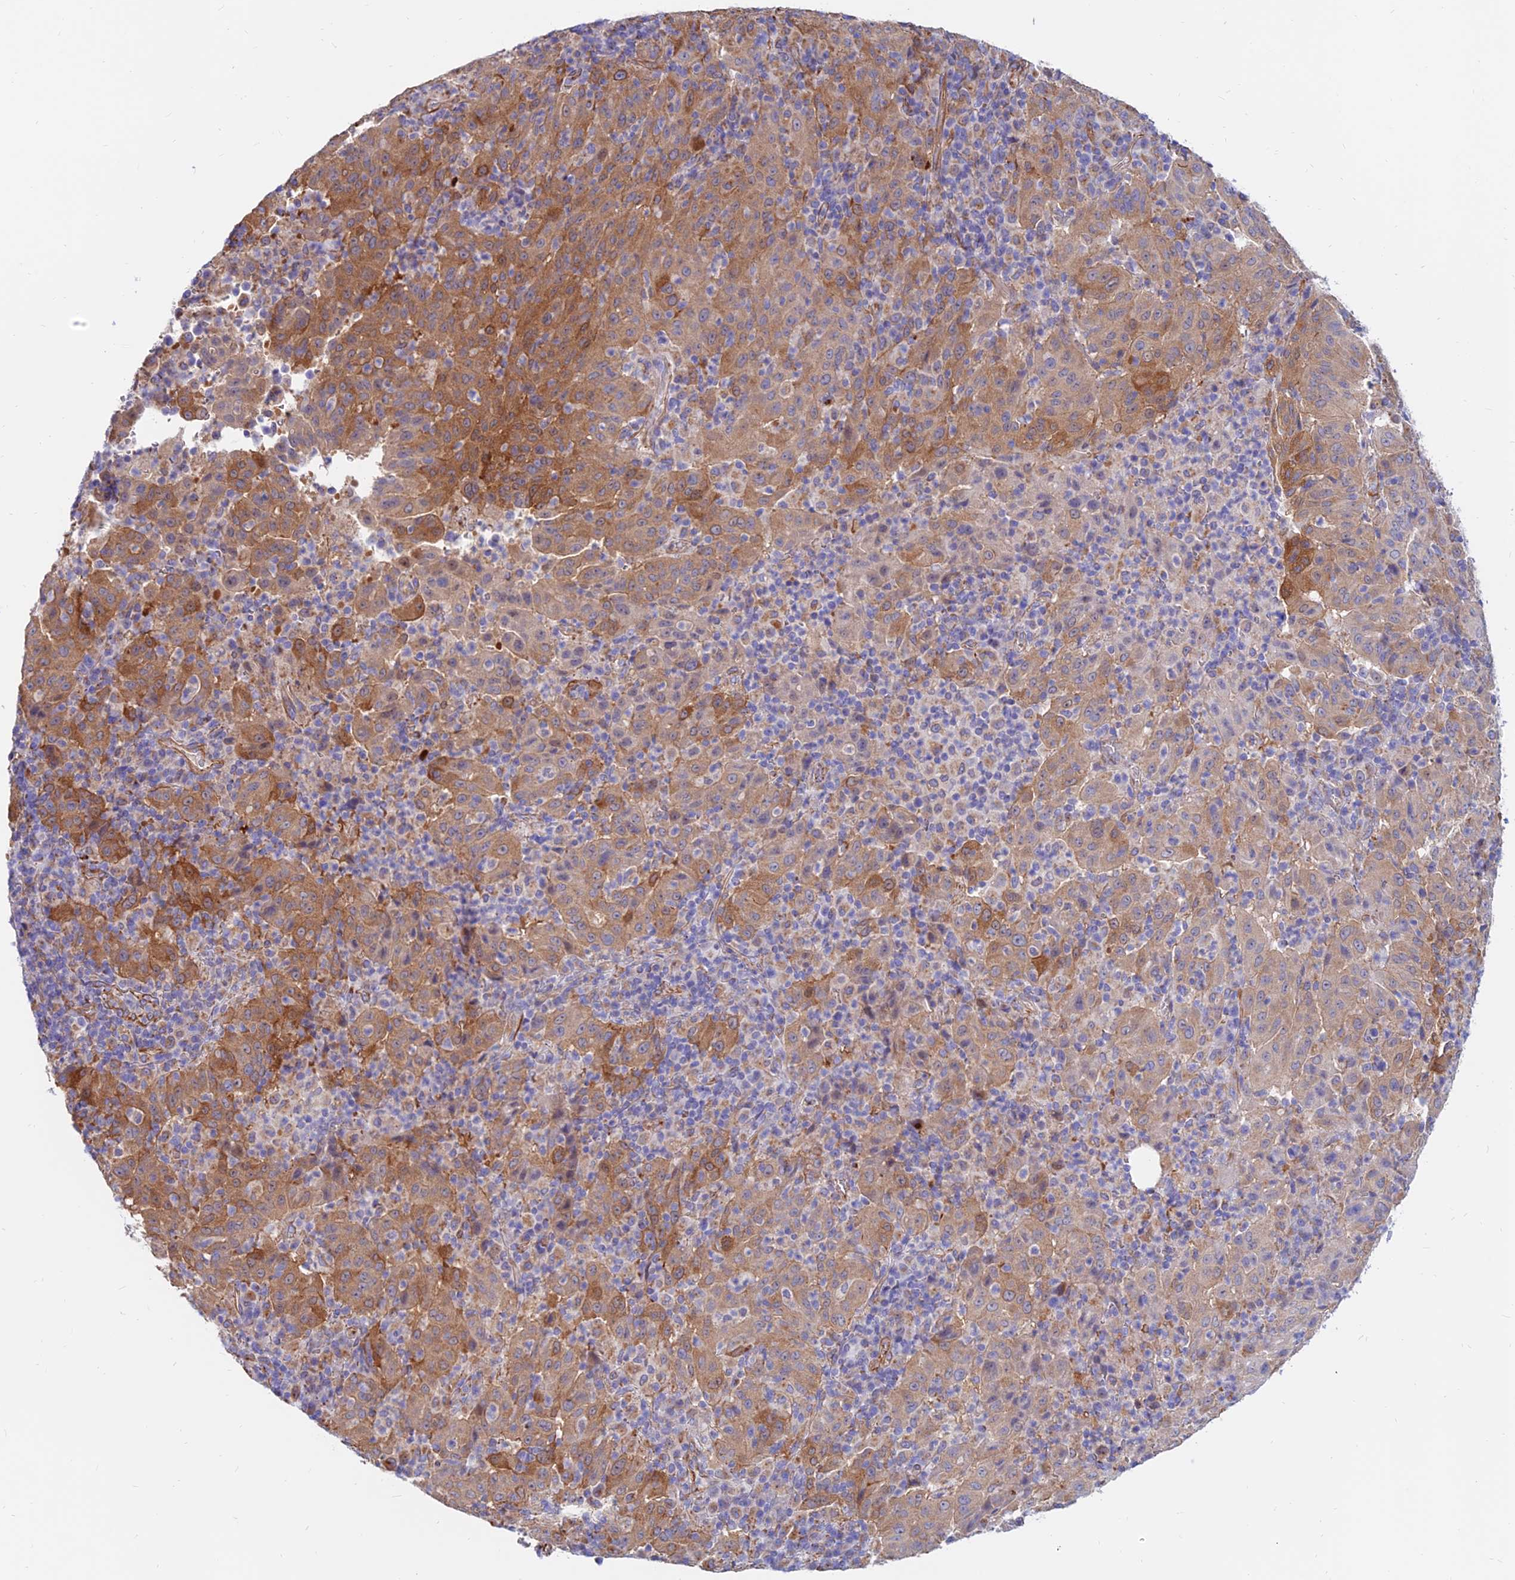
{"staining": {"intensity": "moderate", "quantity": ">75%", "location": "cytoplasmic/membranous"}, "tissue": "pancreatic cancer", "cell_type": "Tumor cells", "image_type": "cancer", "snomed": [{"axis": "morphology", "description": "Adenocarcinoma, NOS"}, {"axis": "topography", "description": "Pancreas"}], "caption": "High-magnification brightfield microscopy of pancreatic cancer stained with DAB (brown) and counterstained with hematoxylin (blue). tumor cells exhibit moderate cytoplasmic/membranous expression is seen in about>75% of cells.", "gene": "CDK18", "patient": {"sex": "male", "age": 63}}